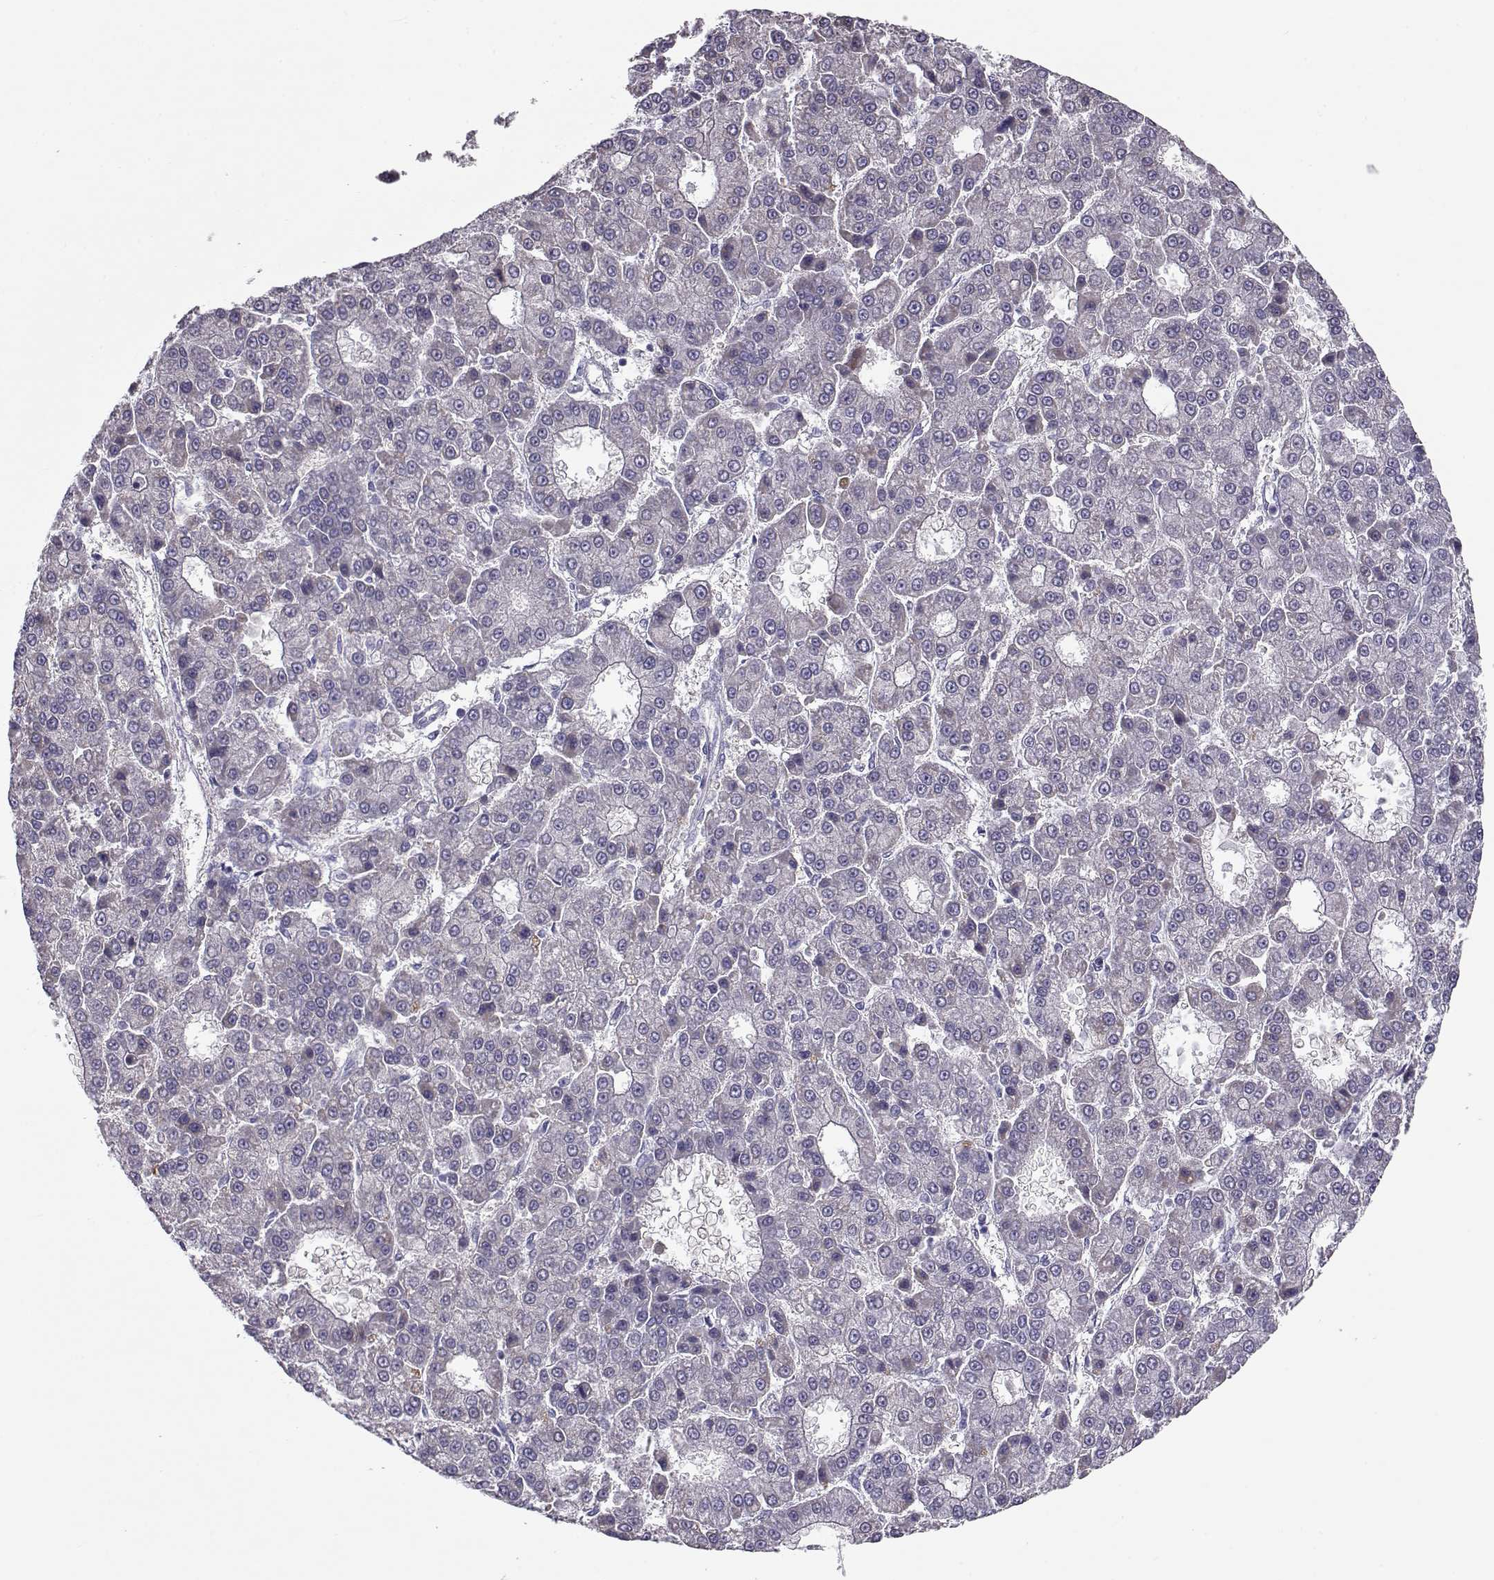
{"staining": {"intensity": "negative", "quantity": "none", "location": "none"}, "tissue": "liver cancer", "cell_type": "Tumor cells", "image_type": "cancer", "snomed": [{"axis": "morphology", "description": "Carcinoma, Hepatocellular, NOS"}, {"axis": "topography", "description": "Liver"}], "caption": "The micrograph reveals no significant staining in tumor cells of liver hepatocellular carcinoma.", "gene": "NPVF", "patient": {"sex": "male", "age": 70}}